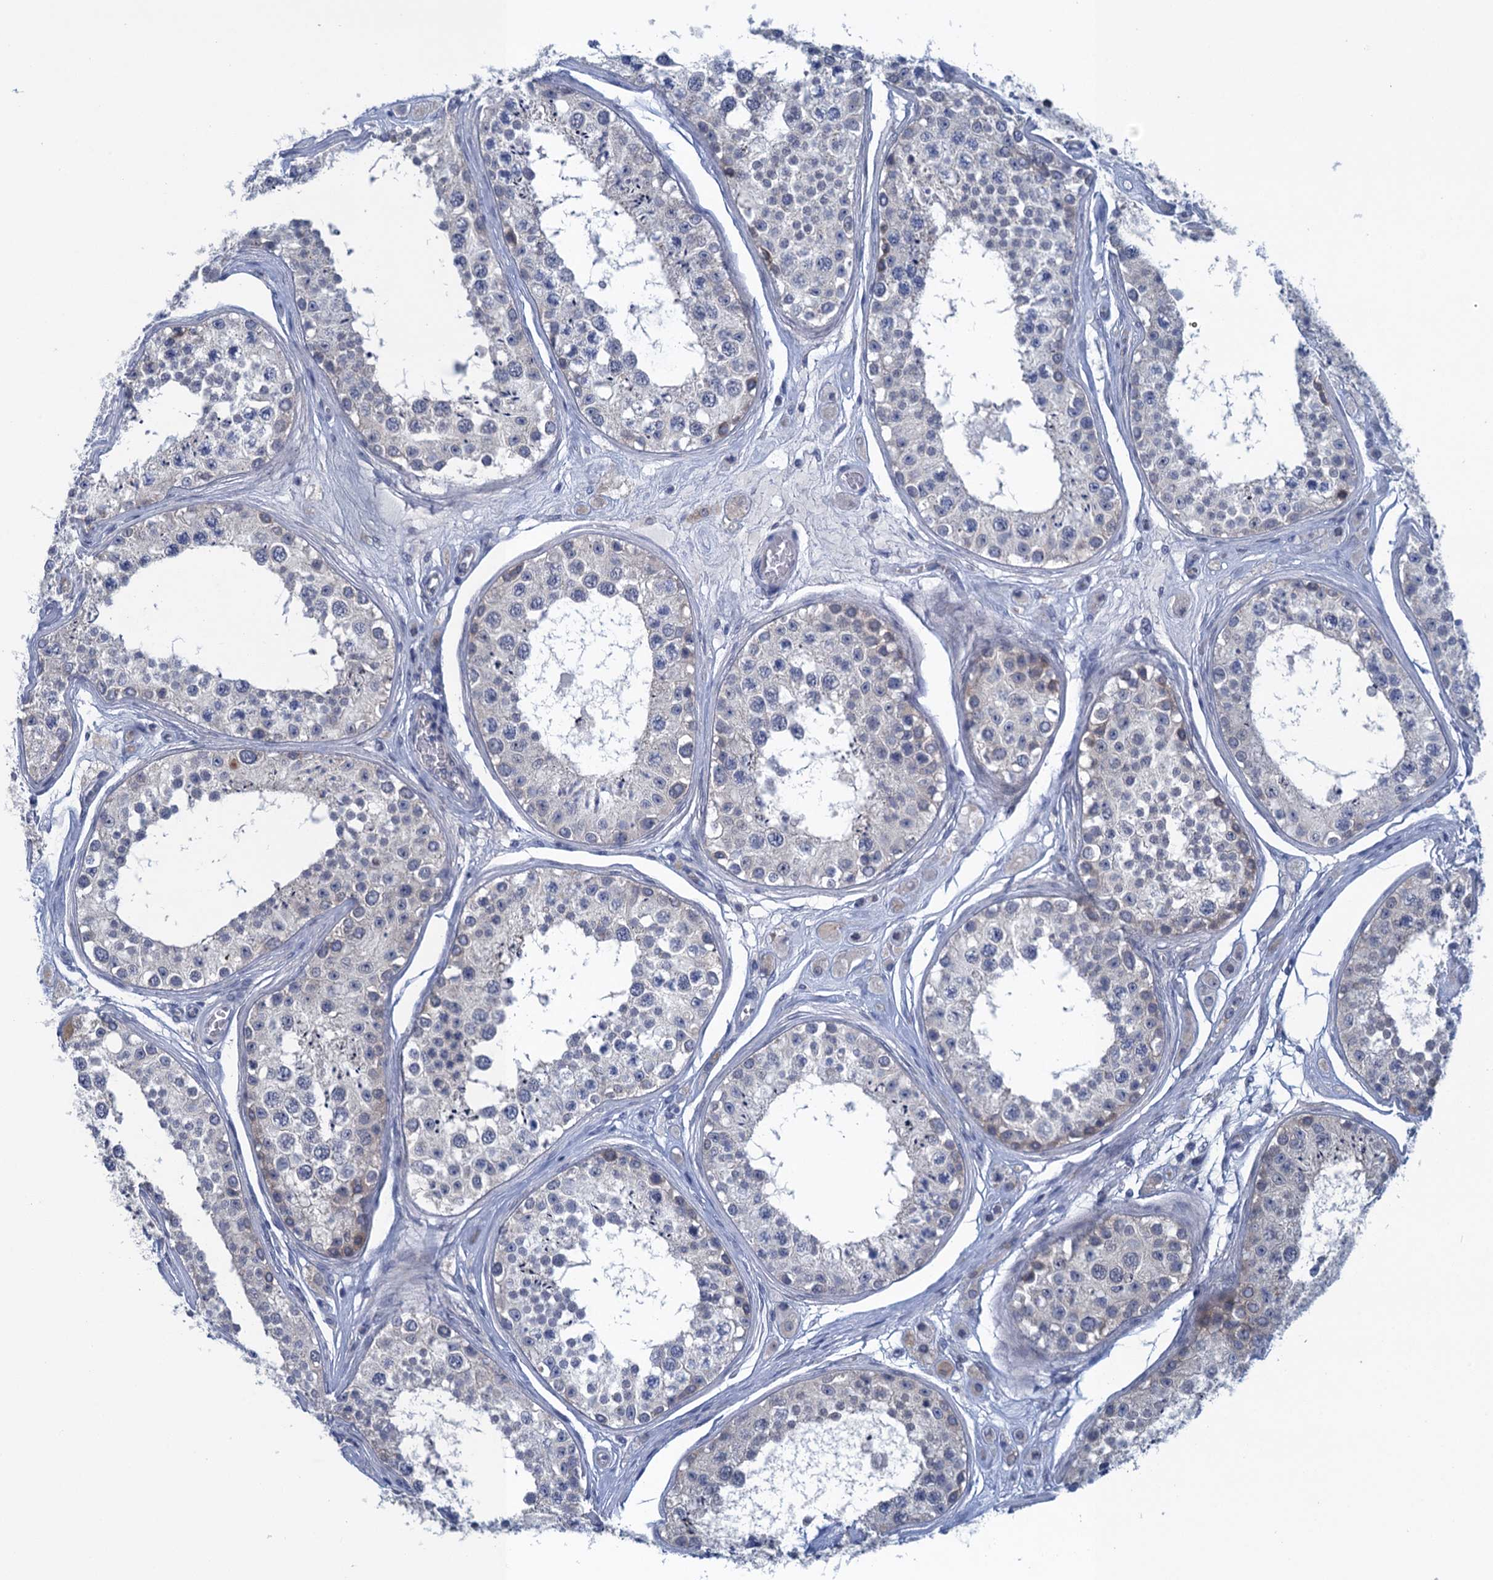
{"staining": {"intensity": "weak", "quantity": "<25%", "location": "cytoplasmic/membranous"}, "tissue": "testis", "cell_type": "Cells in seminiferous ducts", "image_type": "normal", "snomed": [{"axis": "morphology", "description": "Normal tissue, NOS"}, {"axis": "topography", "description": "Testis"}], "caption": "Normal testis was stained to show a protein in brown. There is no significant staining in cells in seminiferous ducts. (DAB (3,3'-diaminobenzidine) immunohistochemistry, high magnification).", "gene": "SCEL", "patient": {"sex": "male", "age": 25}}